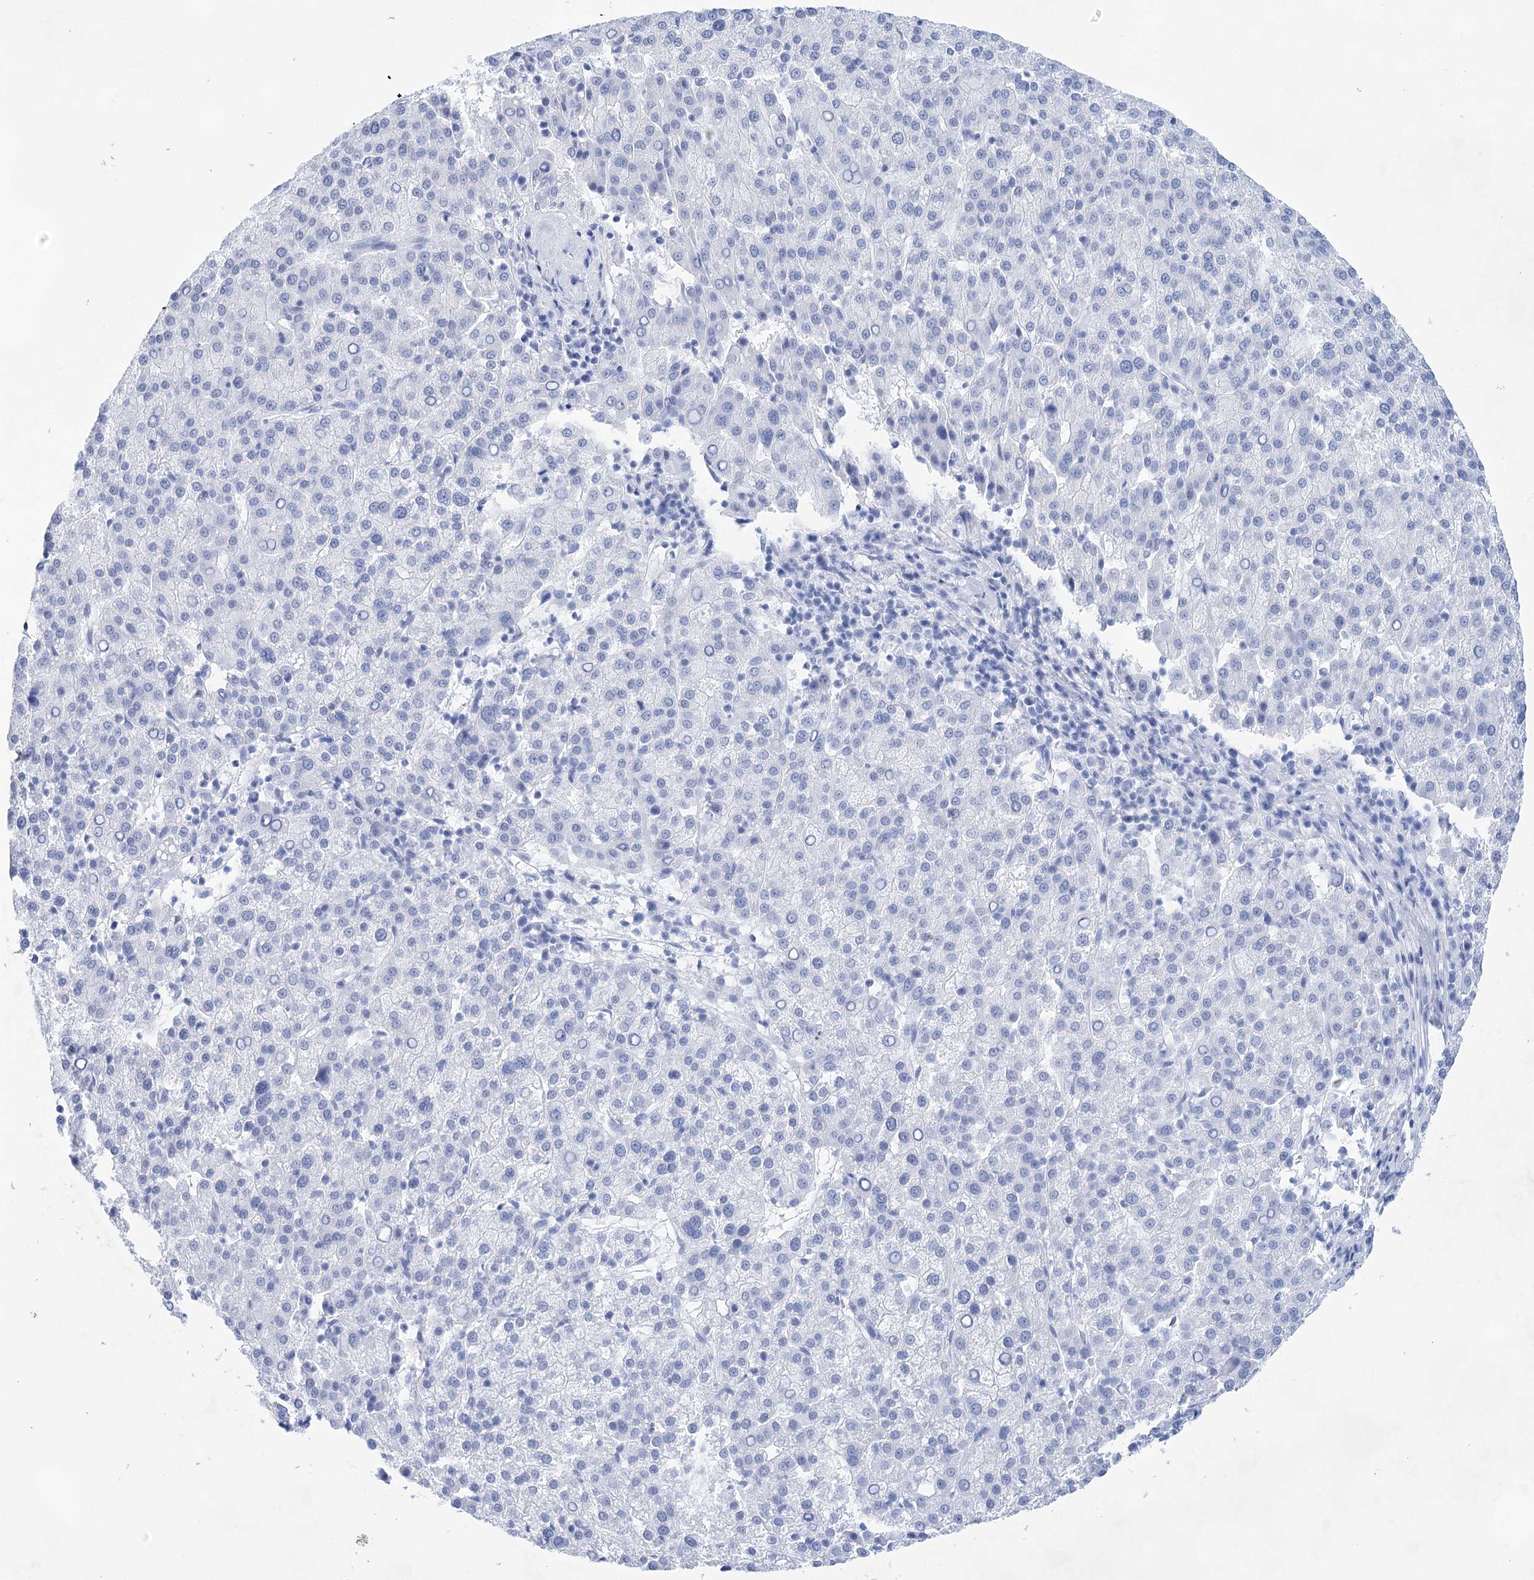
{"staining": {"intensity": "negative", "quantity": "none", "location": "none"}, "tissue": "liver cancer", "cell_type": "Tumor cells", "image_type": "cancer", "snomed": [{"axis": "morphology", "description": "Carcinoma, Hepatocellular, NOS"}, {"axis": "topography", "description": "Liver"}], "caption": "High magnification brightfield microscopy of liver cancer stained with DAB (3,3'-diaminobenzidine) (brown) and counterstained with hematoxylin (blue): tumor cells show no significant staining.", "gene": "LALBA", "patient": {"sex": "female", "age": 58}}